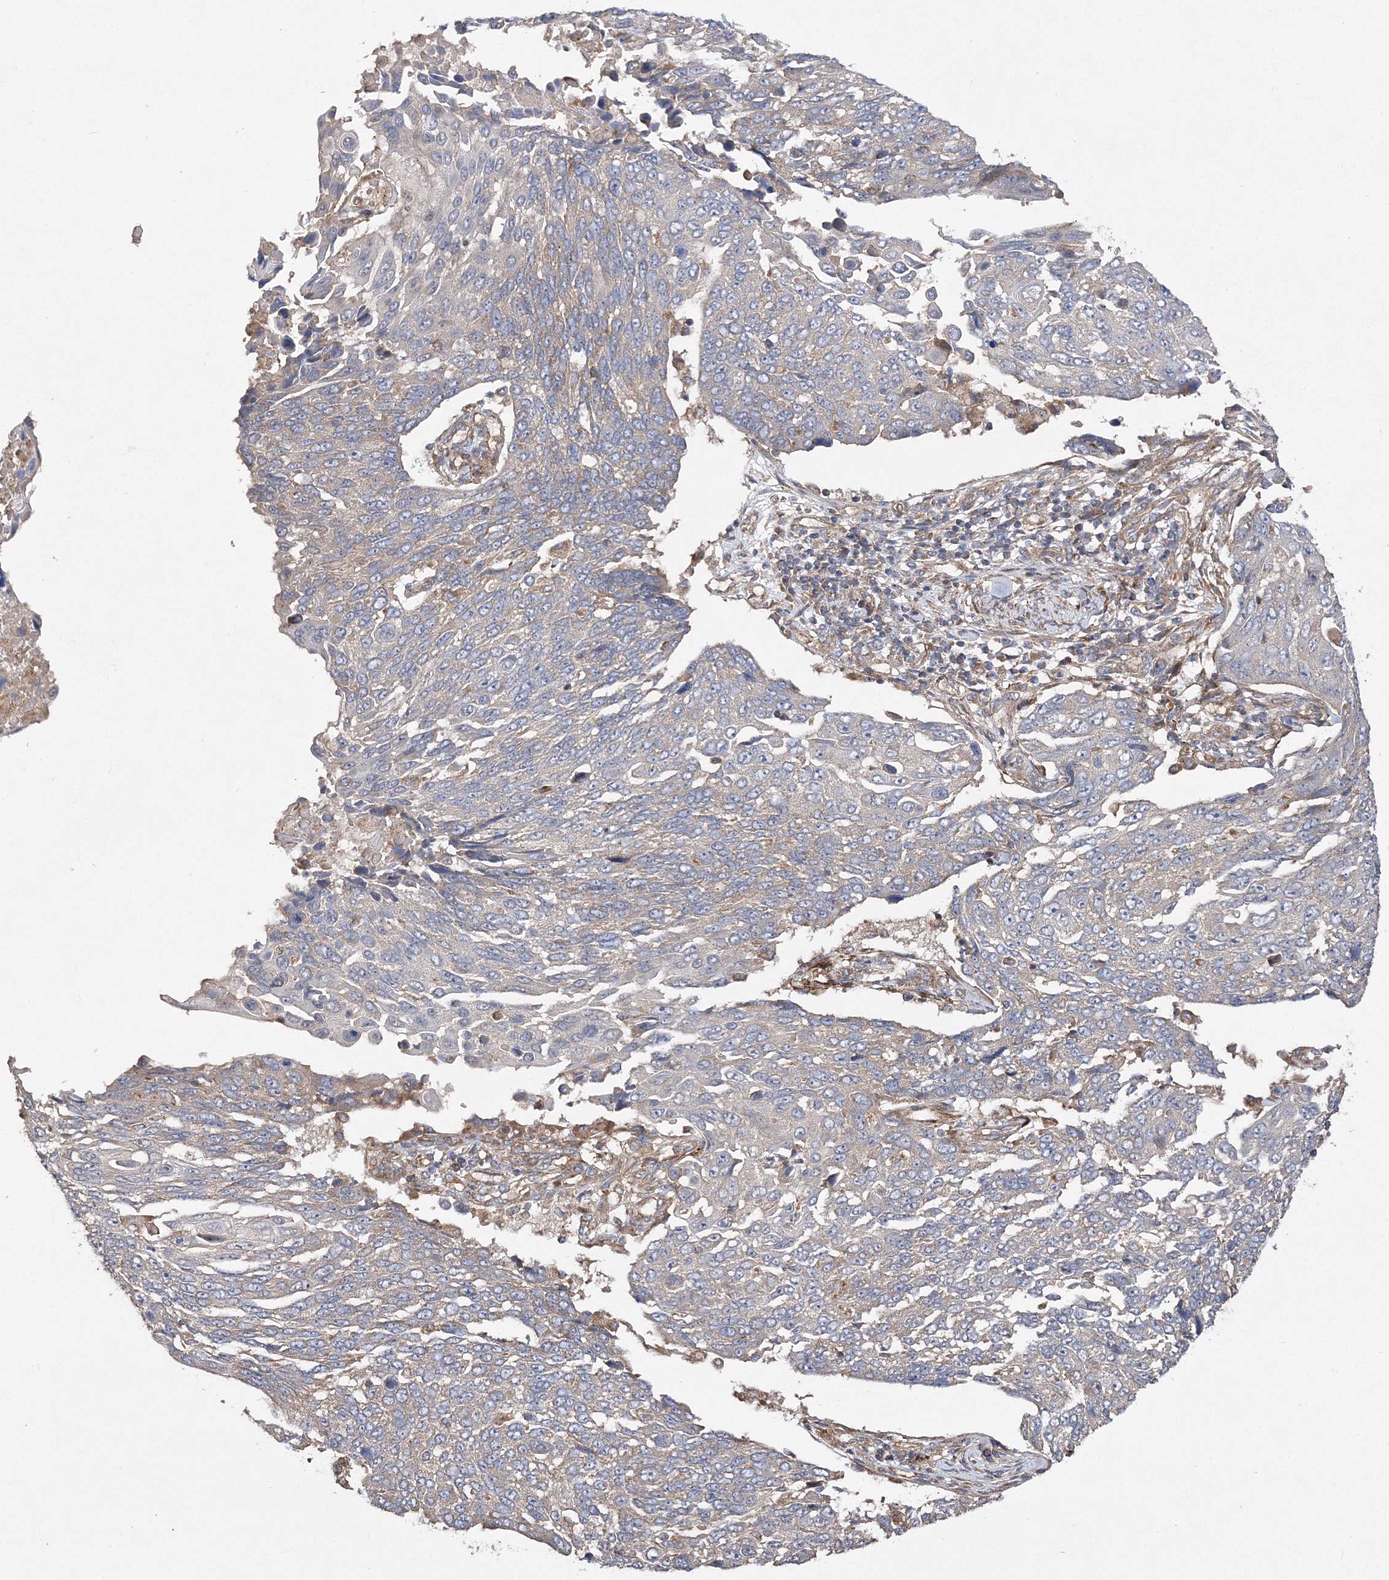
{"staining": {"intensity": "negative", "quantity": "none", "location": "none"}, "tissue": "lung cancer", "cell_type": "Tumor cells", "image_type": "cancer", "snomed": [{"axis": "morphology", "description": "Squamous cell carcinoma, NOS"}, {"axis": "topography", "description": "Lung"}], "caption": "The histopathology image shows no staining of tumor cells in lung cancer.", "gene": "DNAJC13", "patient": {"sex": "male", "age": 66}}